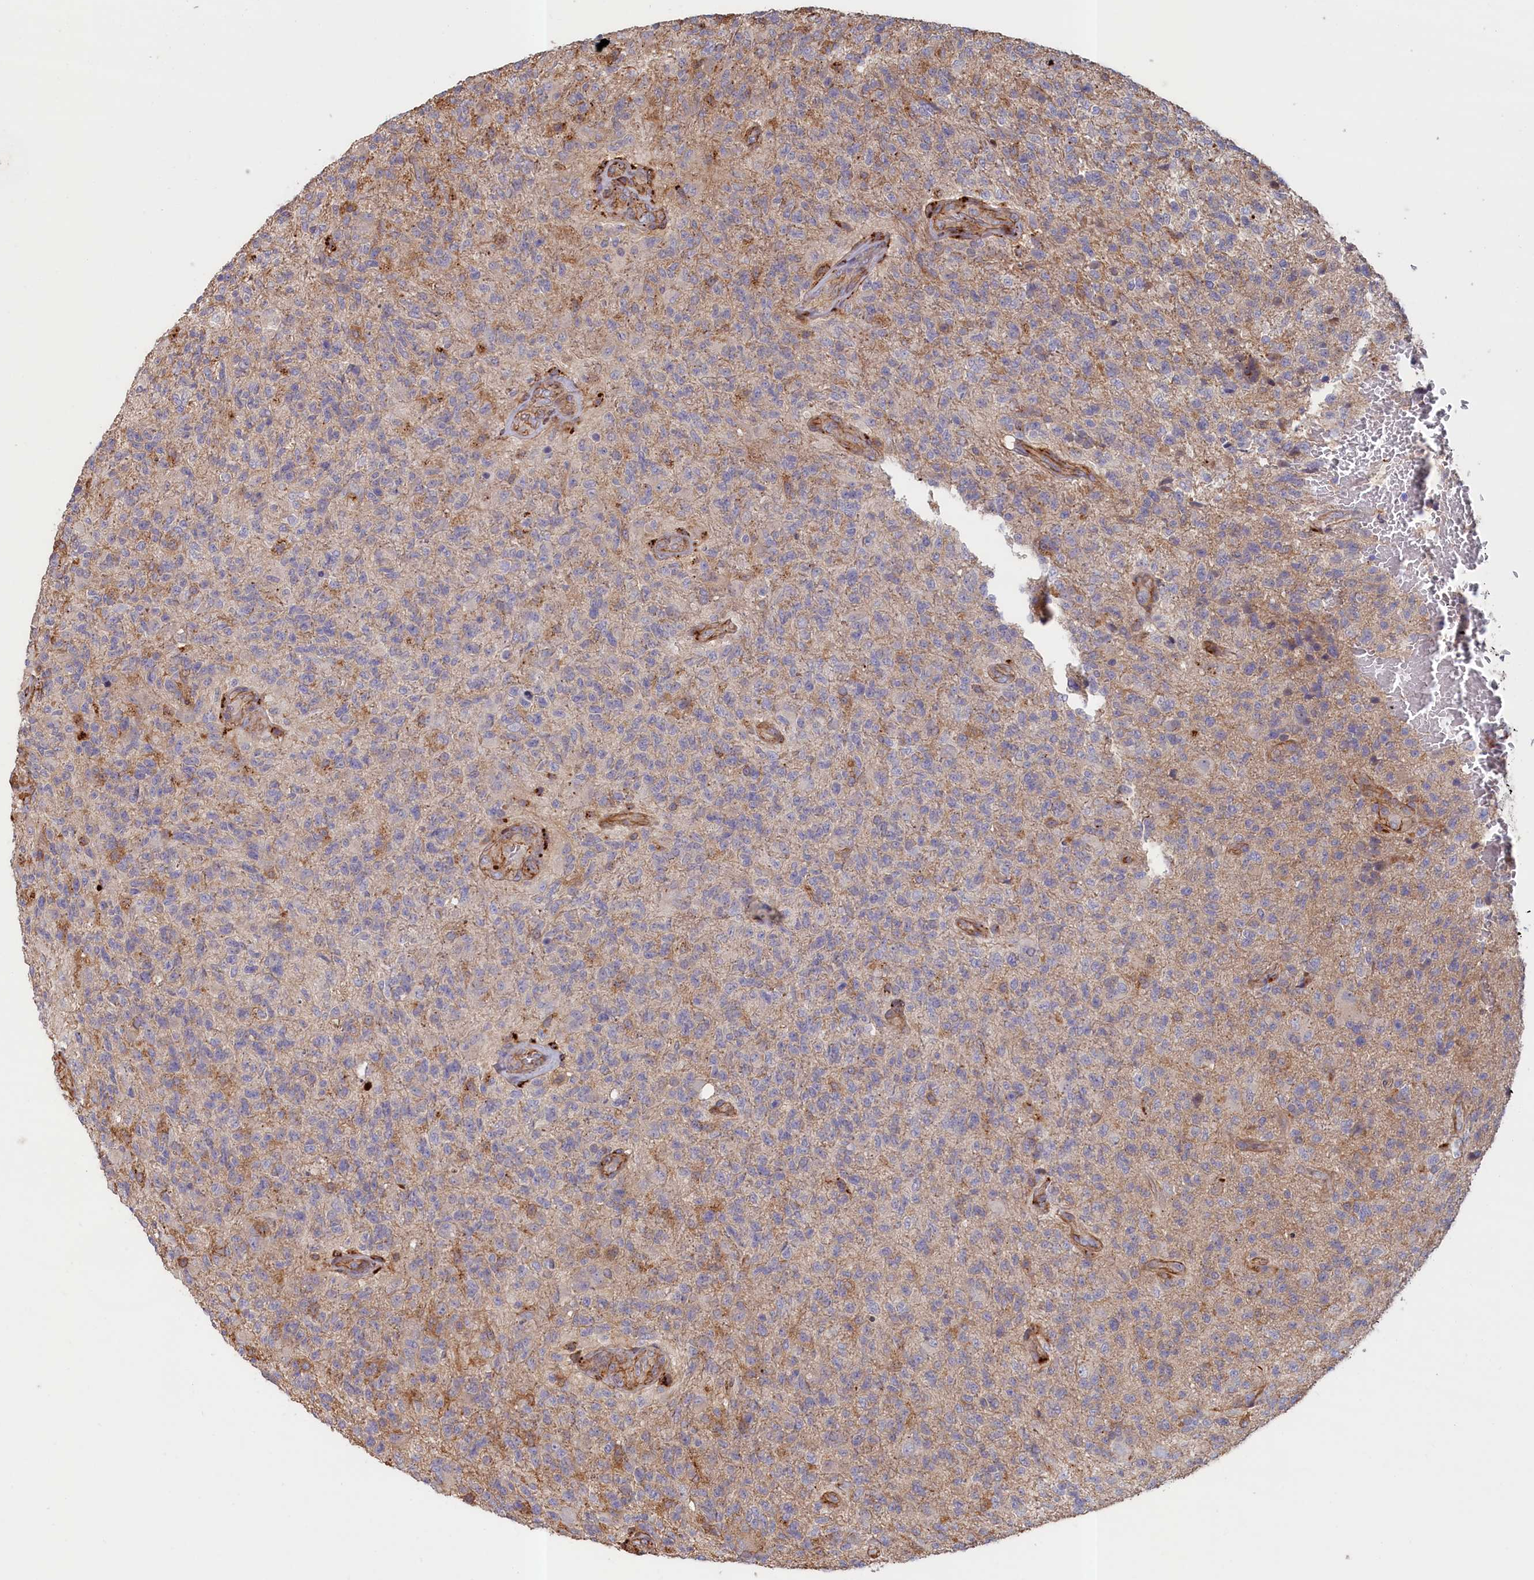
{"staining": {"intensity": "negative", "quantity": "none", "location": "none"}, "tissue": "glioma", "cell_type": "Tumor cells", "image_type": "cancer", "snomed": [{"axis": "morphology", "description": "Glioma, malignant, High grade"}, {"axis": "topography", "description": "Brain"}], "caption": "The micrograph exhibits no significant staining in tumor cells of malignant glioma (high-grade).", "gene": "ANKRD27", "patient": {"sex": "male", "age": 56}}